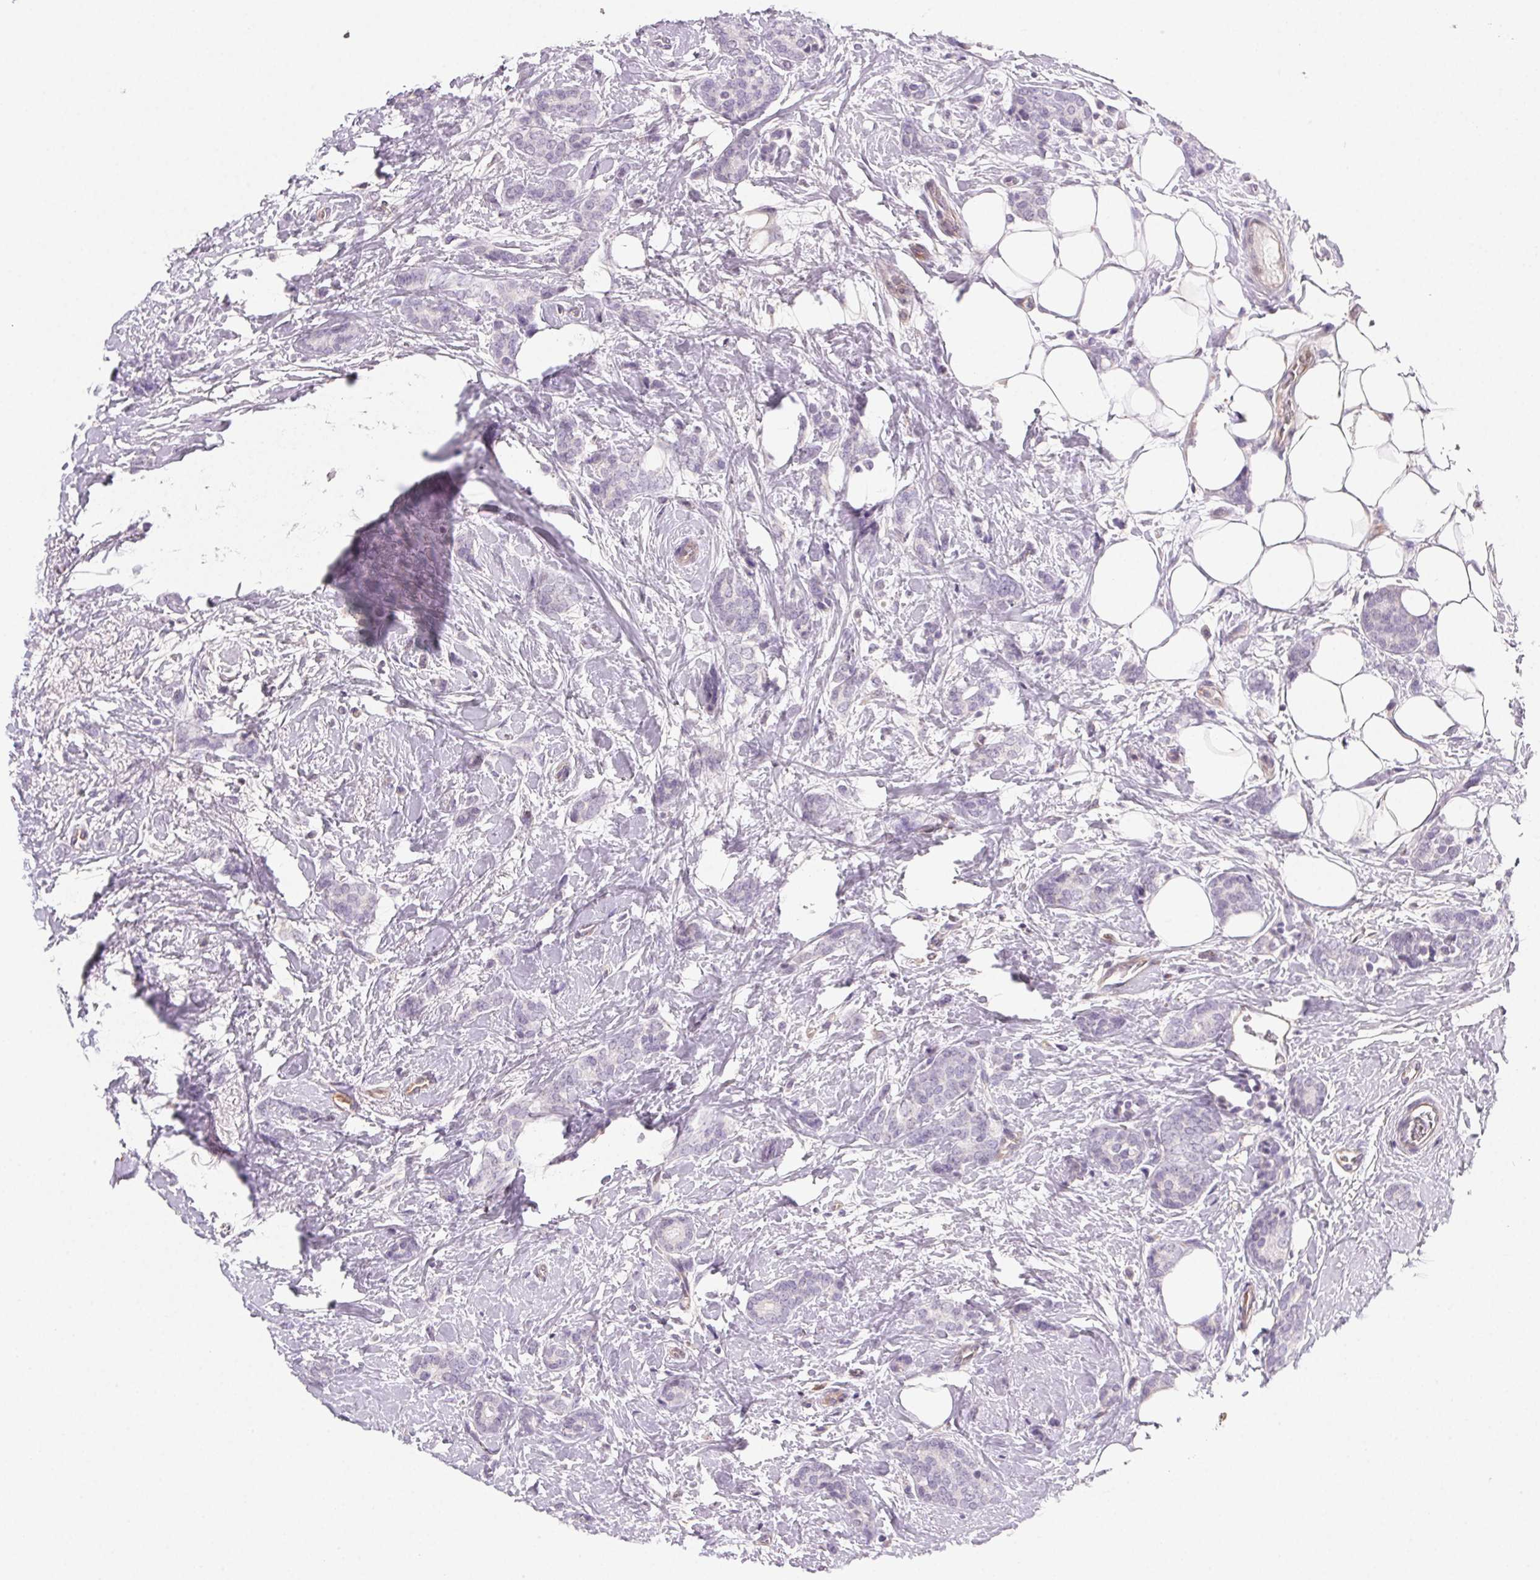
{"staining": {"intensity": "negative", "quantity": "none", "location": "none"}, "tissue": "breast cancer", "cell_type": "Tumor cells", "image_type": "cancer", "snomed": [{"axis": "morphology", "description": "Normal tissue, NOS"}, {"axis": "morphology", "description": "Duct carcinoma"}, {"axis": "topography", "description": "Breast"}], "caption": "Protein analysis of breast cancer (infiltrating ductal carcinoma) demonstrates no significant expression in tumor cells. (DAB immunohistochemistry visualized using brightfield microscopy, high magnification).", "gene": "GBP1", "patient": {"sex": "female", "age": 77}}